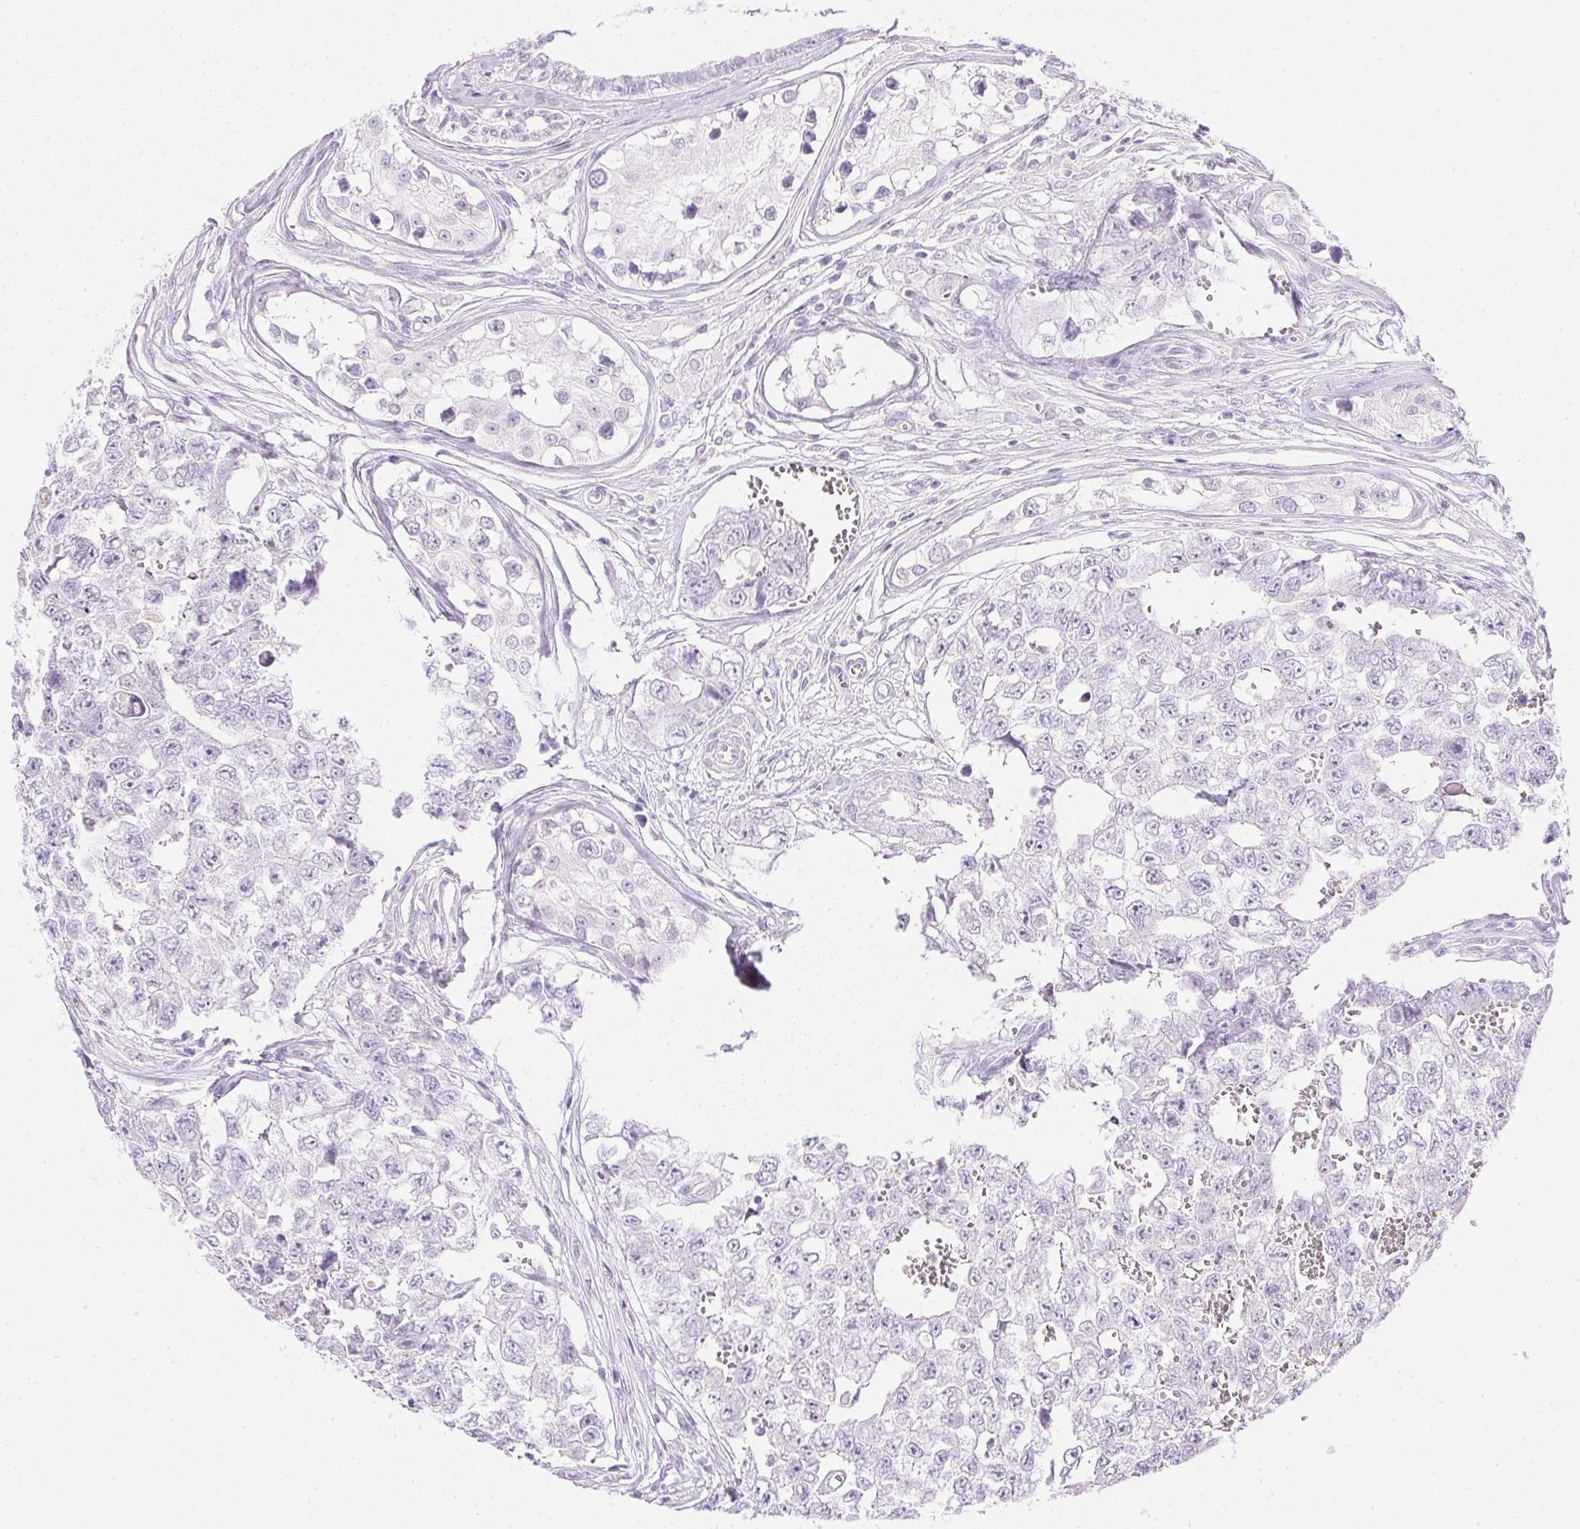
{"staining": {"intensity": "negative", "quantity": "none", "location": "none"}, "tissue": "testis cancer", "cell_type": "Tumor cells", "image_type": "cancer", "snomed": [{"axis": "morphology", "description": "Carcinoma, Embryonal, NOS"}, {"axis": "topography", "description": "Testis"}], "caption": "A micrograph of testis cancer stained for a protein demonstrates no brown staining in tumor cells.", "gene": "CPB1", "patient": {"sex": "male", "age": 18}}